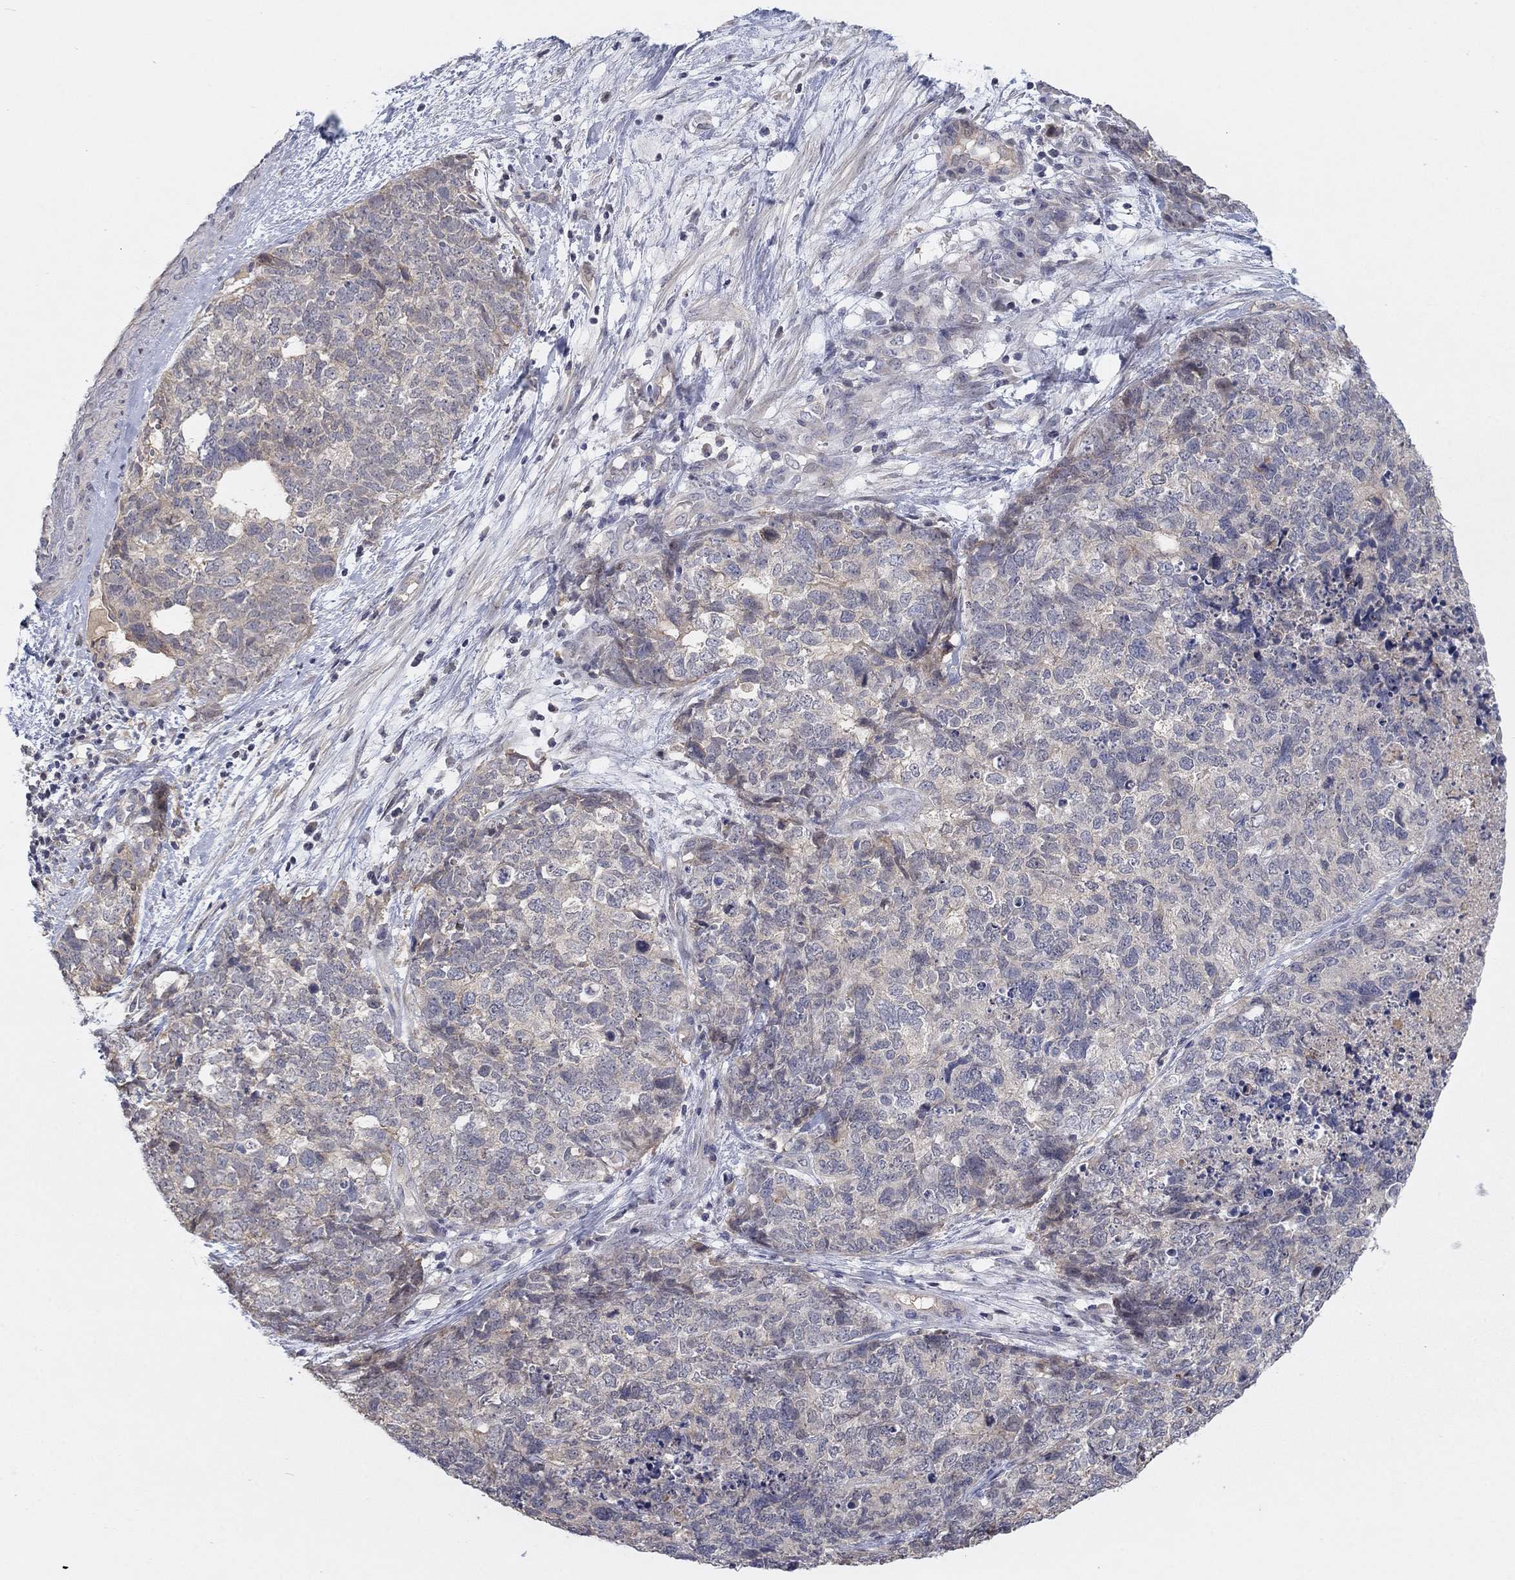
{"staining": {"intensity": "negative", "quantity": "none", "location": "none"}, "tissue": "cervical cancer", "cell_type": "Tumor cells", "image_type": "cancer", "snomed": [{"axis": "morphology", "description": "Squamous cell carcinoma, NOS"}, {"axis": "topography", "description": "Cervix"}], "caption": "Protein analysis of squamous cell carcinoma (cervical) exhibits no significant expression in tumor cells.", "gene": "AMN1", "patient": {"sex": "female", "age": 63}}